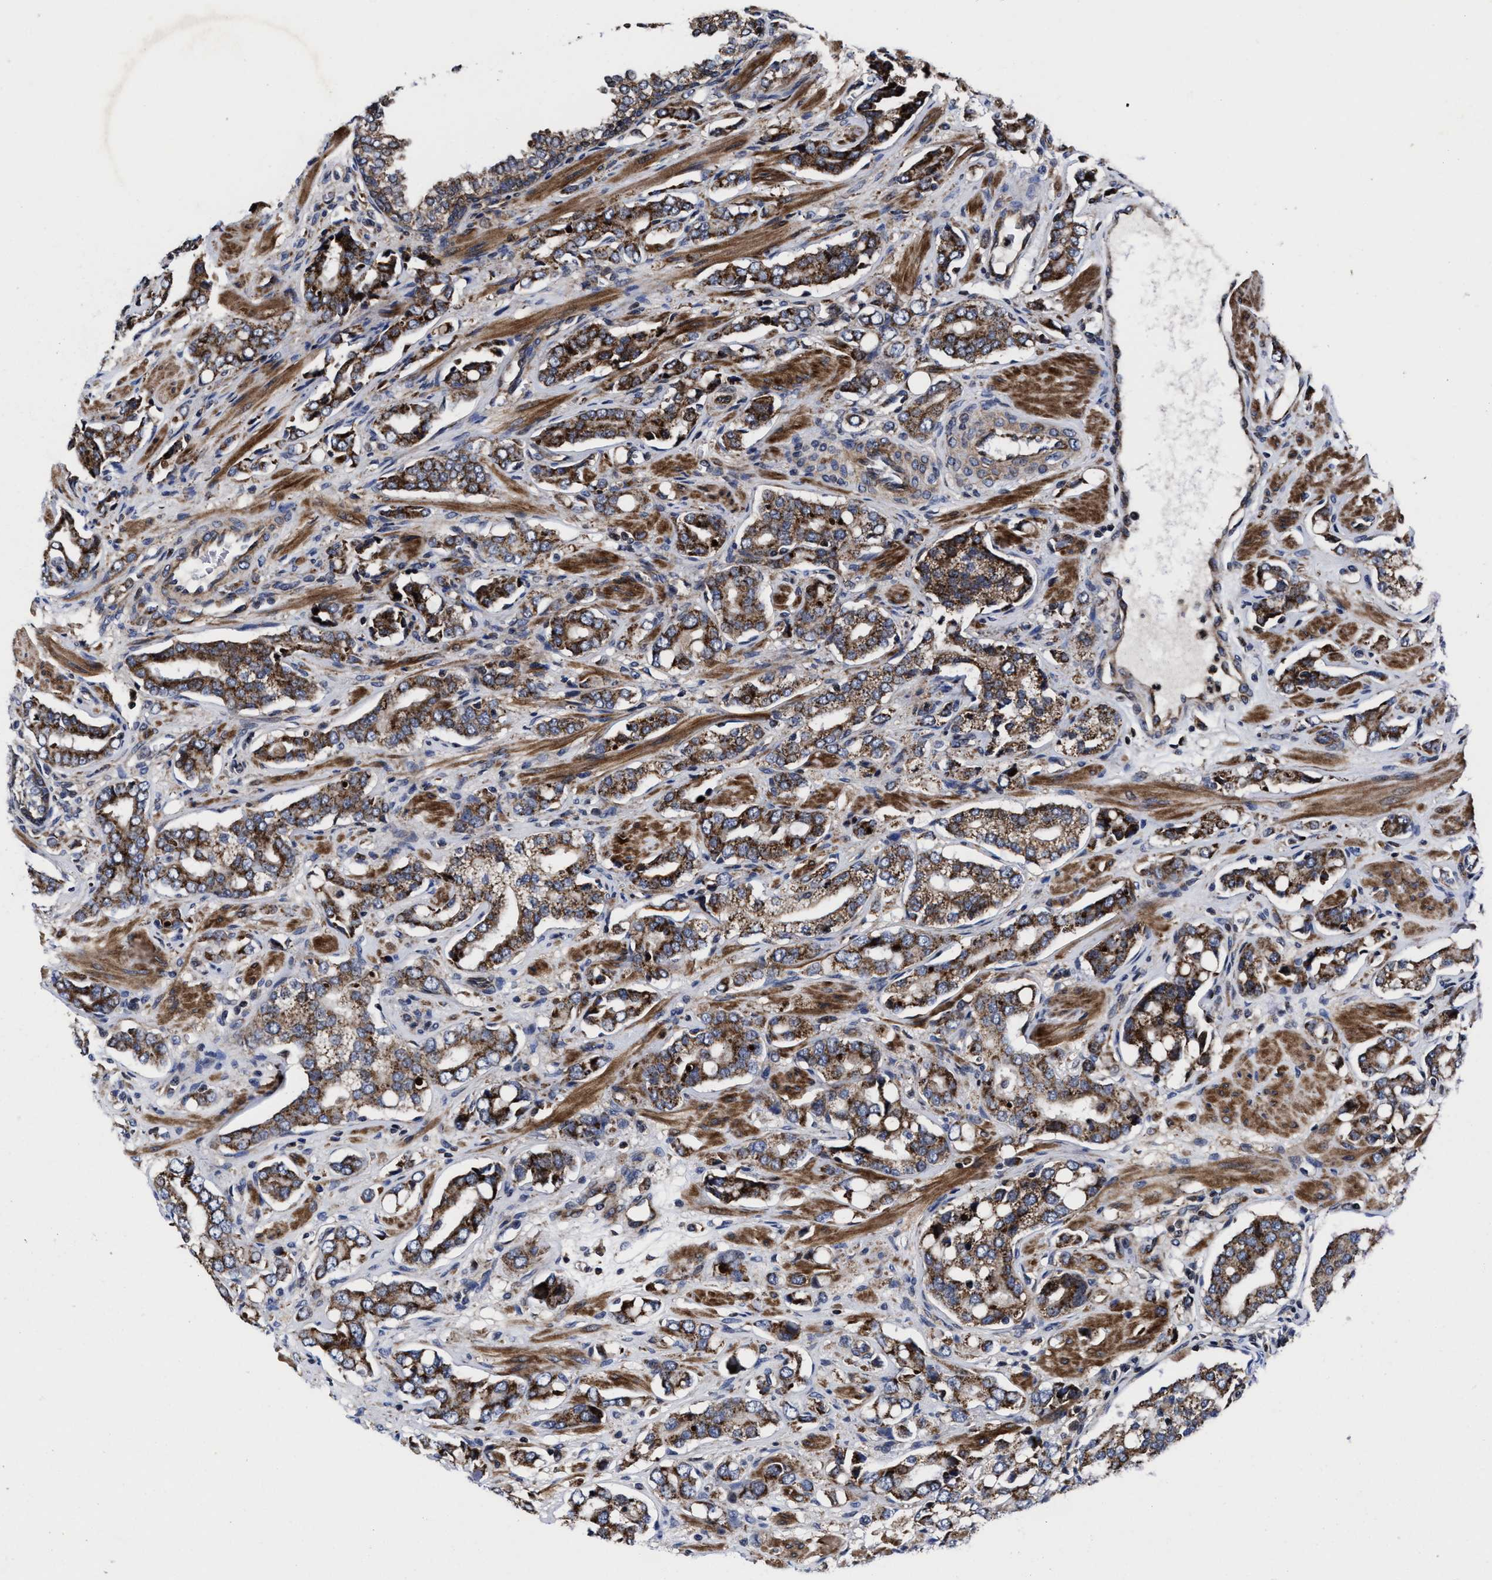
{"staining": {"intensity": "moderate", "quantity": ">75%", "location": "cytoplasmic/membranous"}, "tissue": "prostate cancer", "cell_type": "Tumor cells", "image_type": "cancer", "snomed": [{"axis": "morphology", "description": "Adenocarcinoma, High grade"}, {"axis": "topography", "description": "Prostate"}], "caption": "Adenocarcinoma (high-grade) (prostate) stained for a protein exhibits moderate cytoplasmic/membranous positivity in tumor cells. (DAB = brown stain, brightfield microscopy at high magnification).", "gene": "MRPL50", "patient": {"sex": "male", "age": 52}}